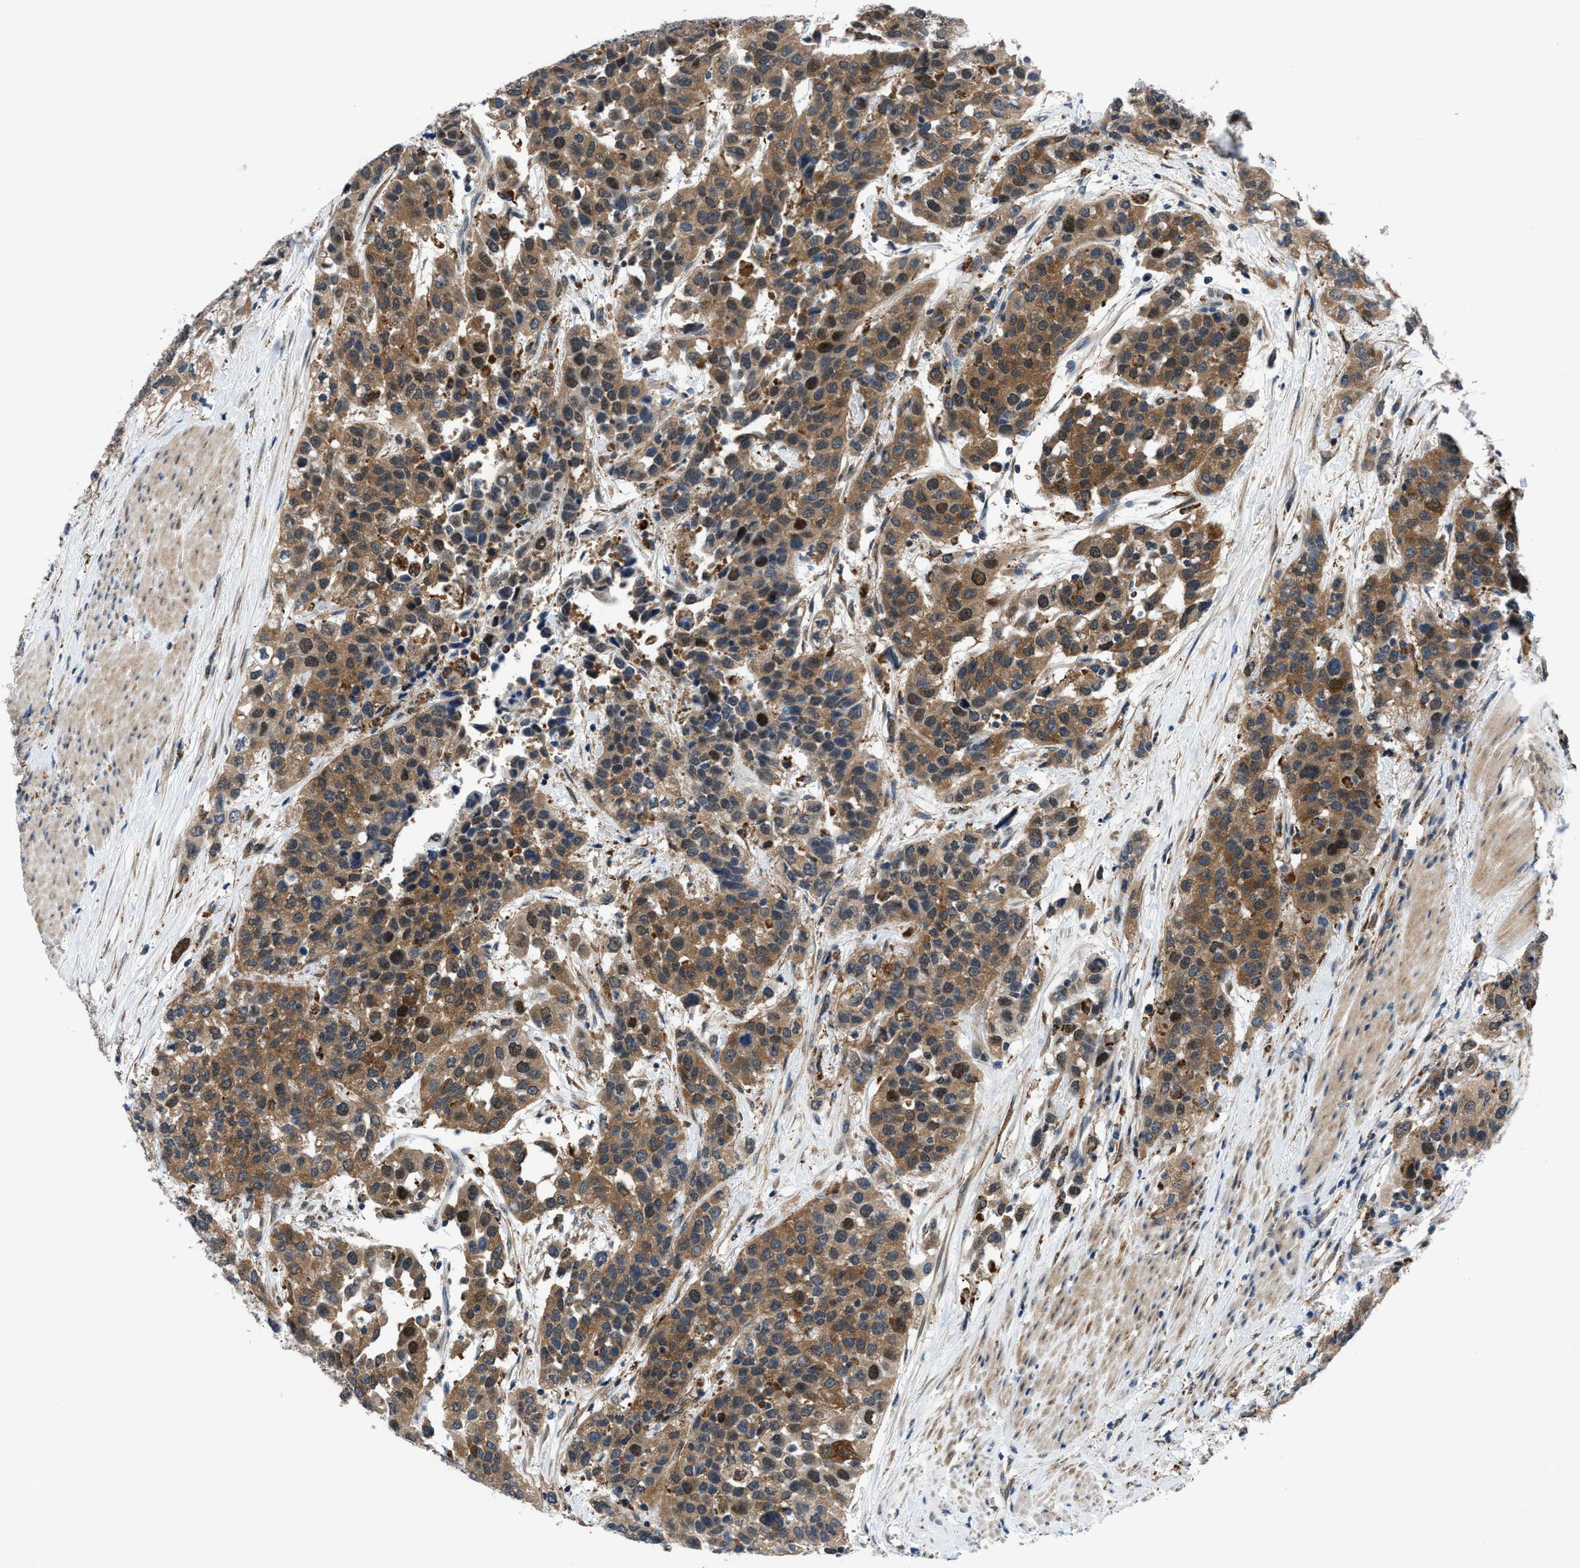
{"staining": {"intensity": "moderate", "quantity": ">75%", "location": "cytoplasmic/membranous,nuclear"}, "tissue": "urothelial cancer", "cell_type": "Tumor cells", "image_type": "cancer", "snomed": [{"axis": "morphology", "description": "Urothelial carcinoma, High grade"}, {"axis": "topography", "description": "Urinary bladder"}], "caption": "High-grade urothelial carcinoma stained with a brown dye exhibits moderate cytoplasmic/membranous and nuclear positive positivity in about >75% of tumor cells.", "gene": "TMEM45B", "patient": {"sex": "female", "age": 80}}